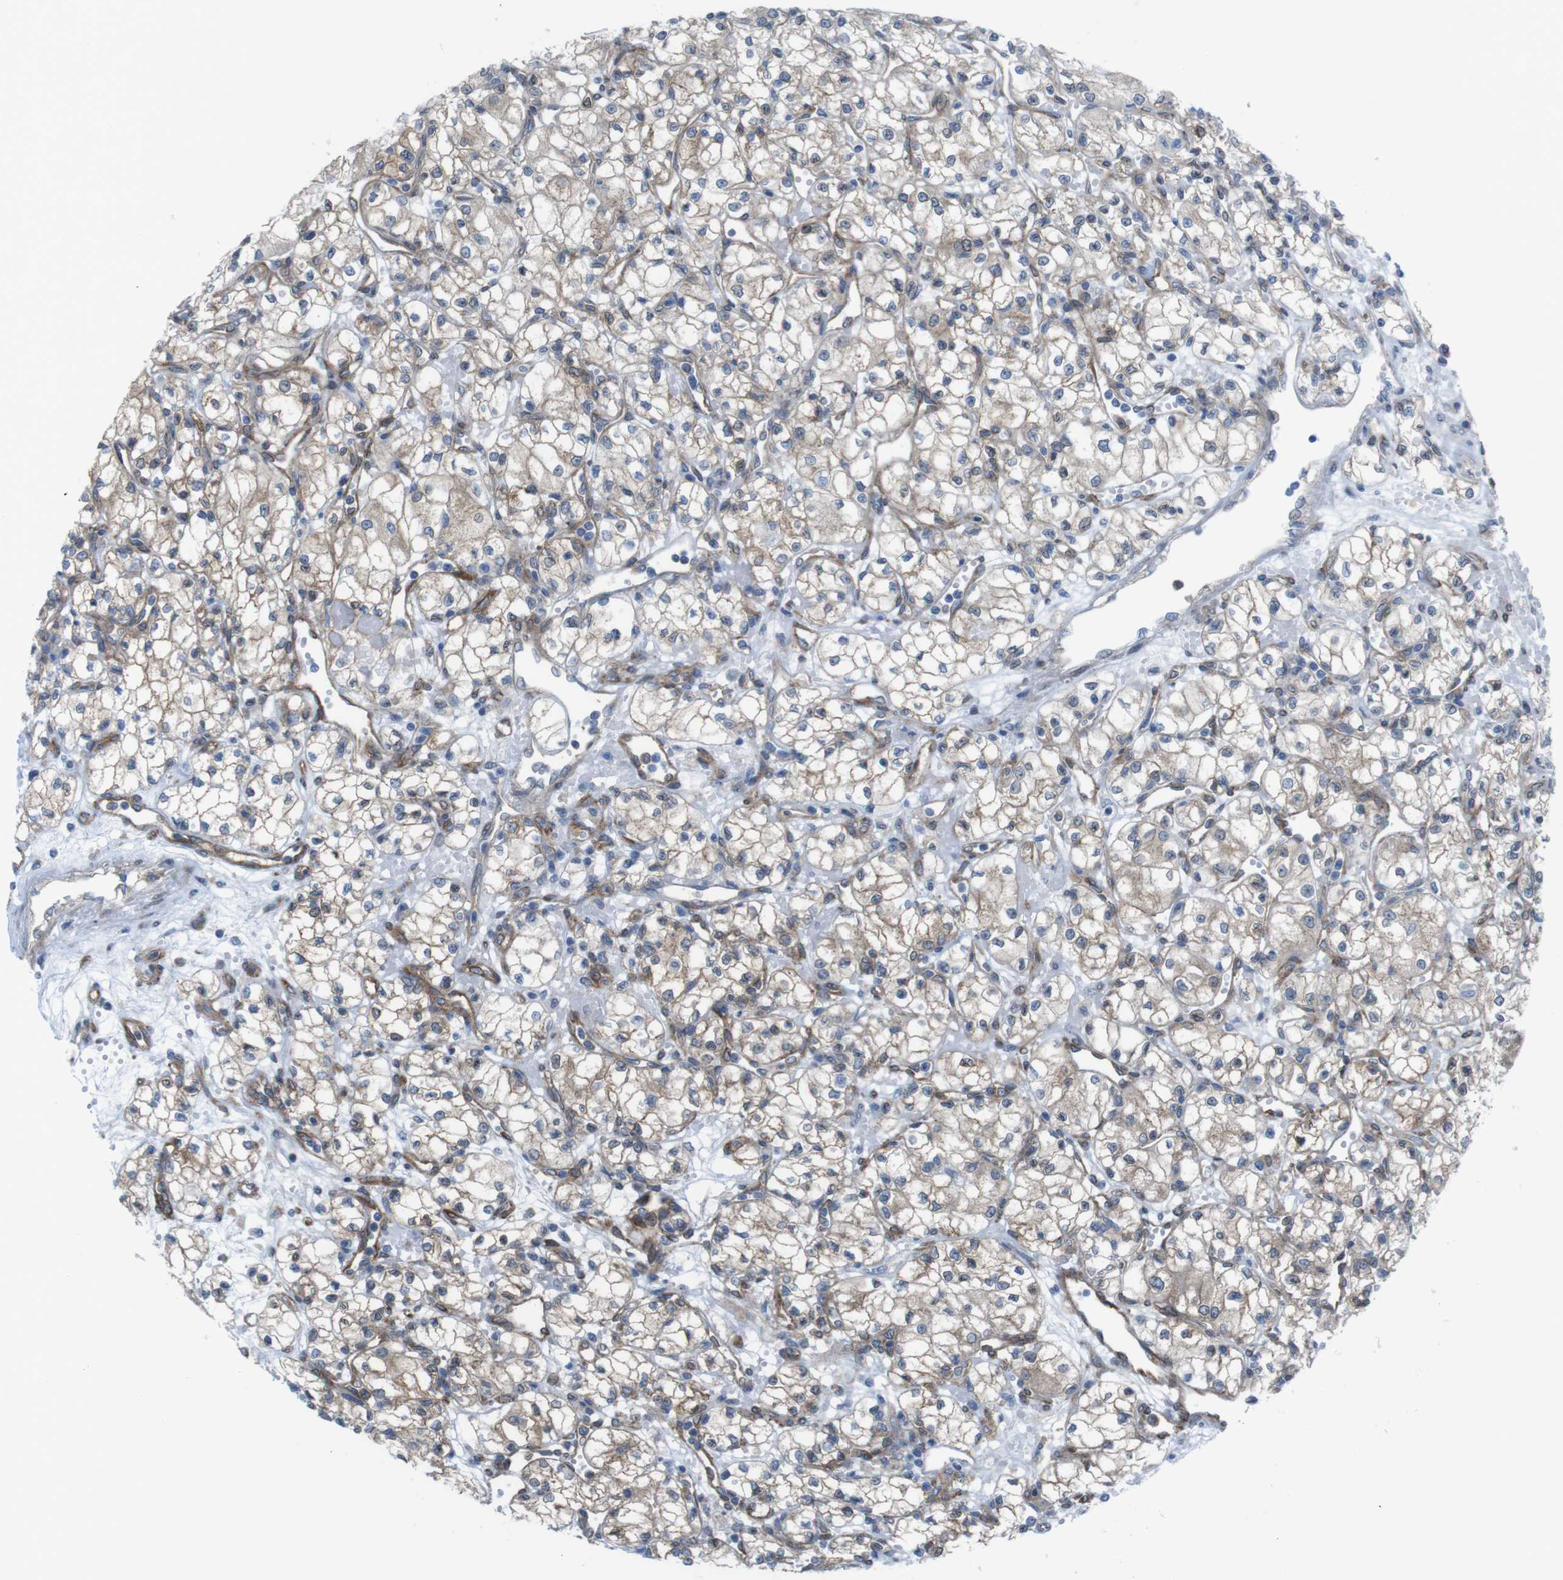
{"staining": {"intensity": "weak", "quantity": ">75%", "location": "cytoplasmic/membranous"}, "tissue": "renal cancer", "cell_type": "Tumor cells", "image_type": "cancer", "snomed": [{"axis": "morphology", "description": "Normal tissue, NOS"}, {"axis": "morphology", "description": "Adenocarcinoma, NOS"}, {"axis": "topography", "description": "Kidney"}], "caption": "About >75% of tumor cells in renal cancer reveal weak cytoplasmic/membranous protein staining as visualized by brown immunohistochemical staining.", "gene": "DIAPH2", "patient": {"sex": "male", "age": 59}}